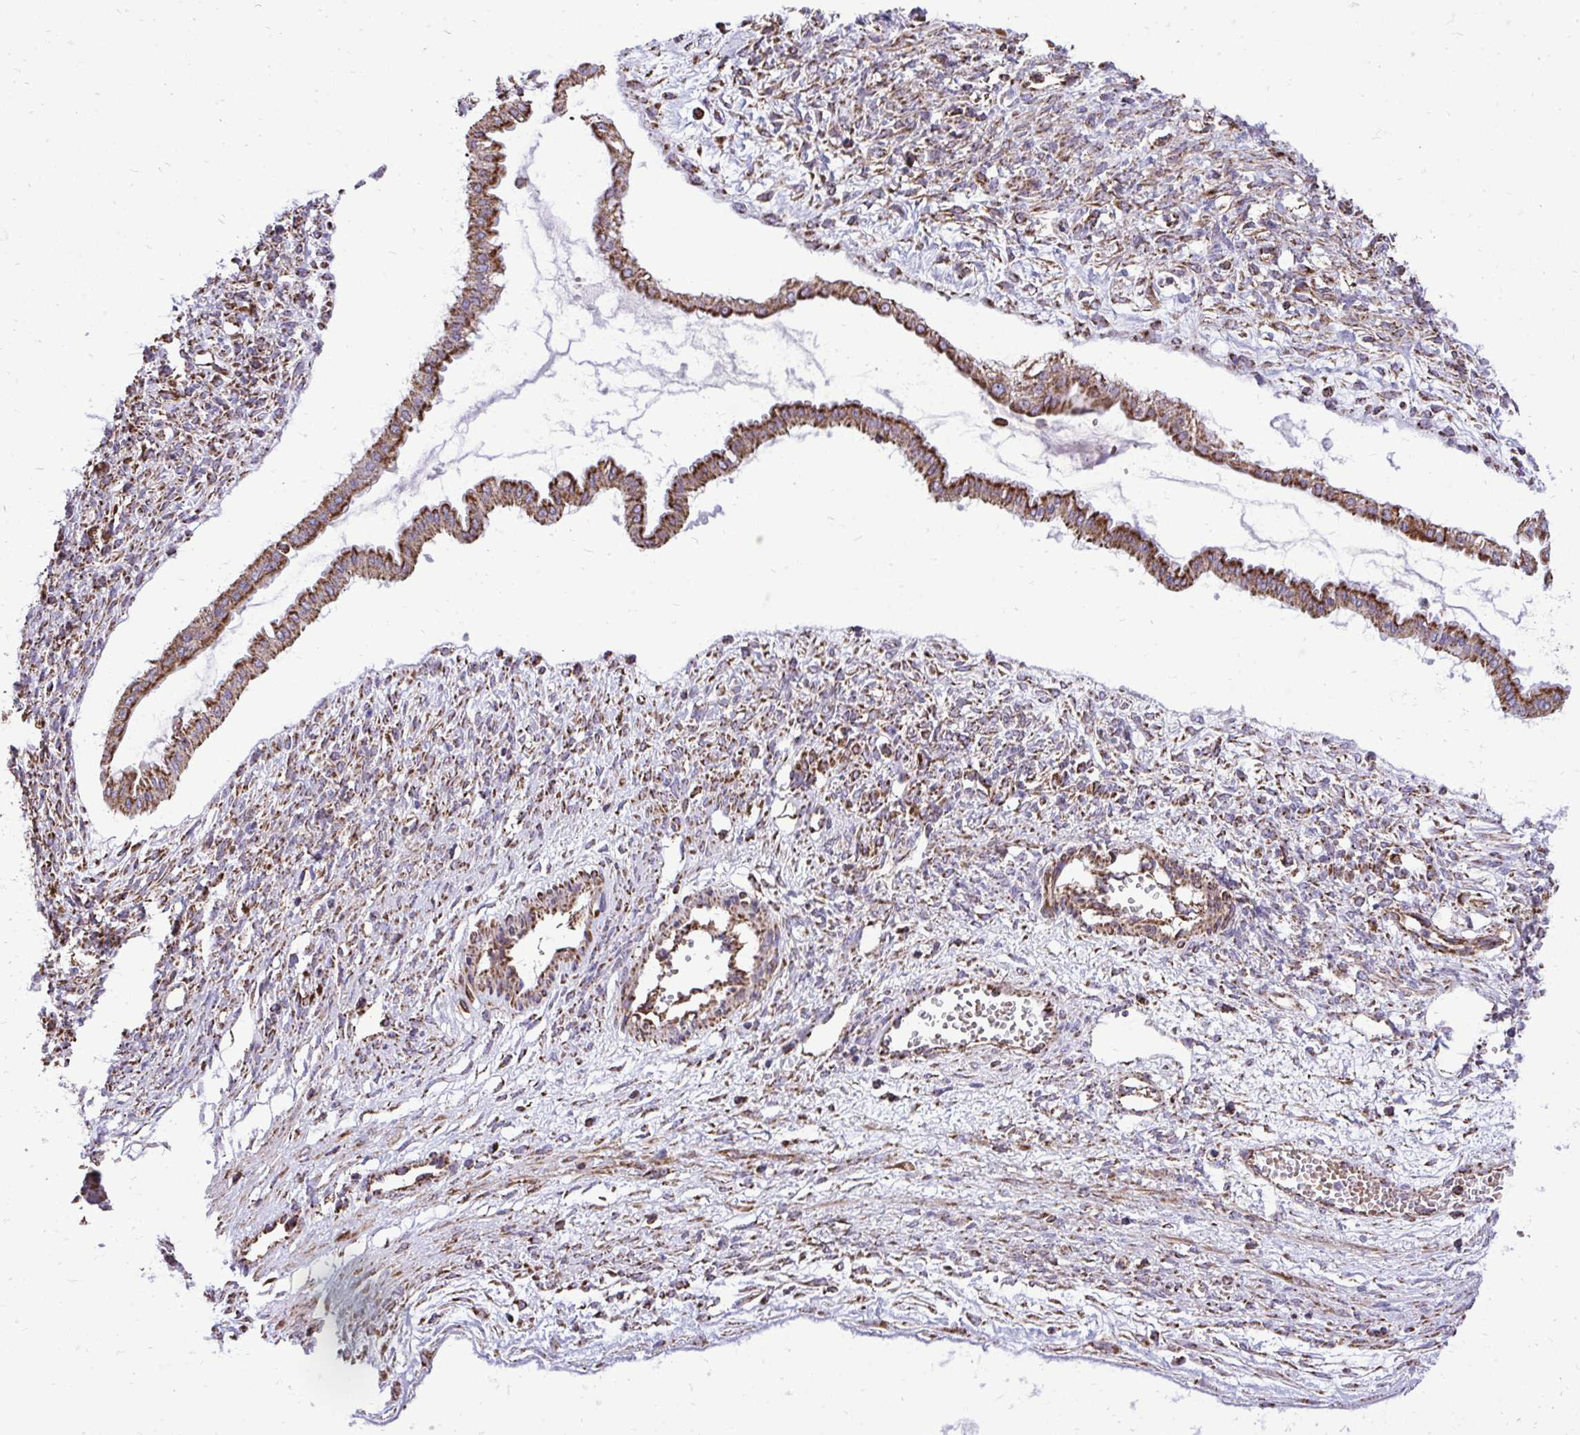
{"staining": {"intensity": "moderate", "quantity": ">75%", "location": "cytoplasmic/membranous"}, "tissue": "ovarian cancer", "cell_type": "Tumor cells", "image_type": "cancer", "snomed": [{"axis": "morphology", "description": "Cystadenocarcinoma, mucinous, NOS"}, {"axis": "topography", "description": "Ovary"}], "caption": "Moderate cytoplasmic/membranous staining is appreciated in about >75% of tumor cells in ovarian mucinous cystadenocarcinoma.", "gene": "UBE2C", "patient": {"sex": "female", "age": 73}}